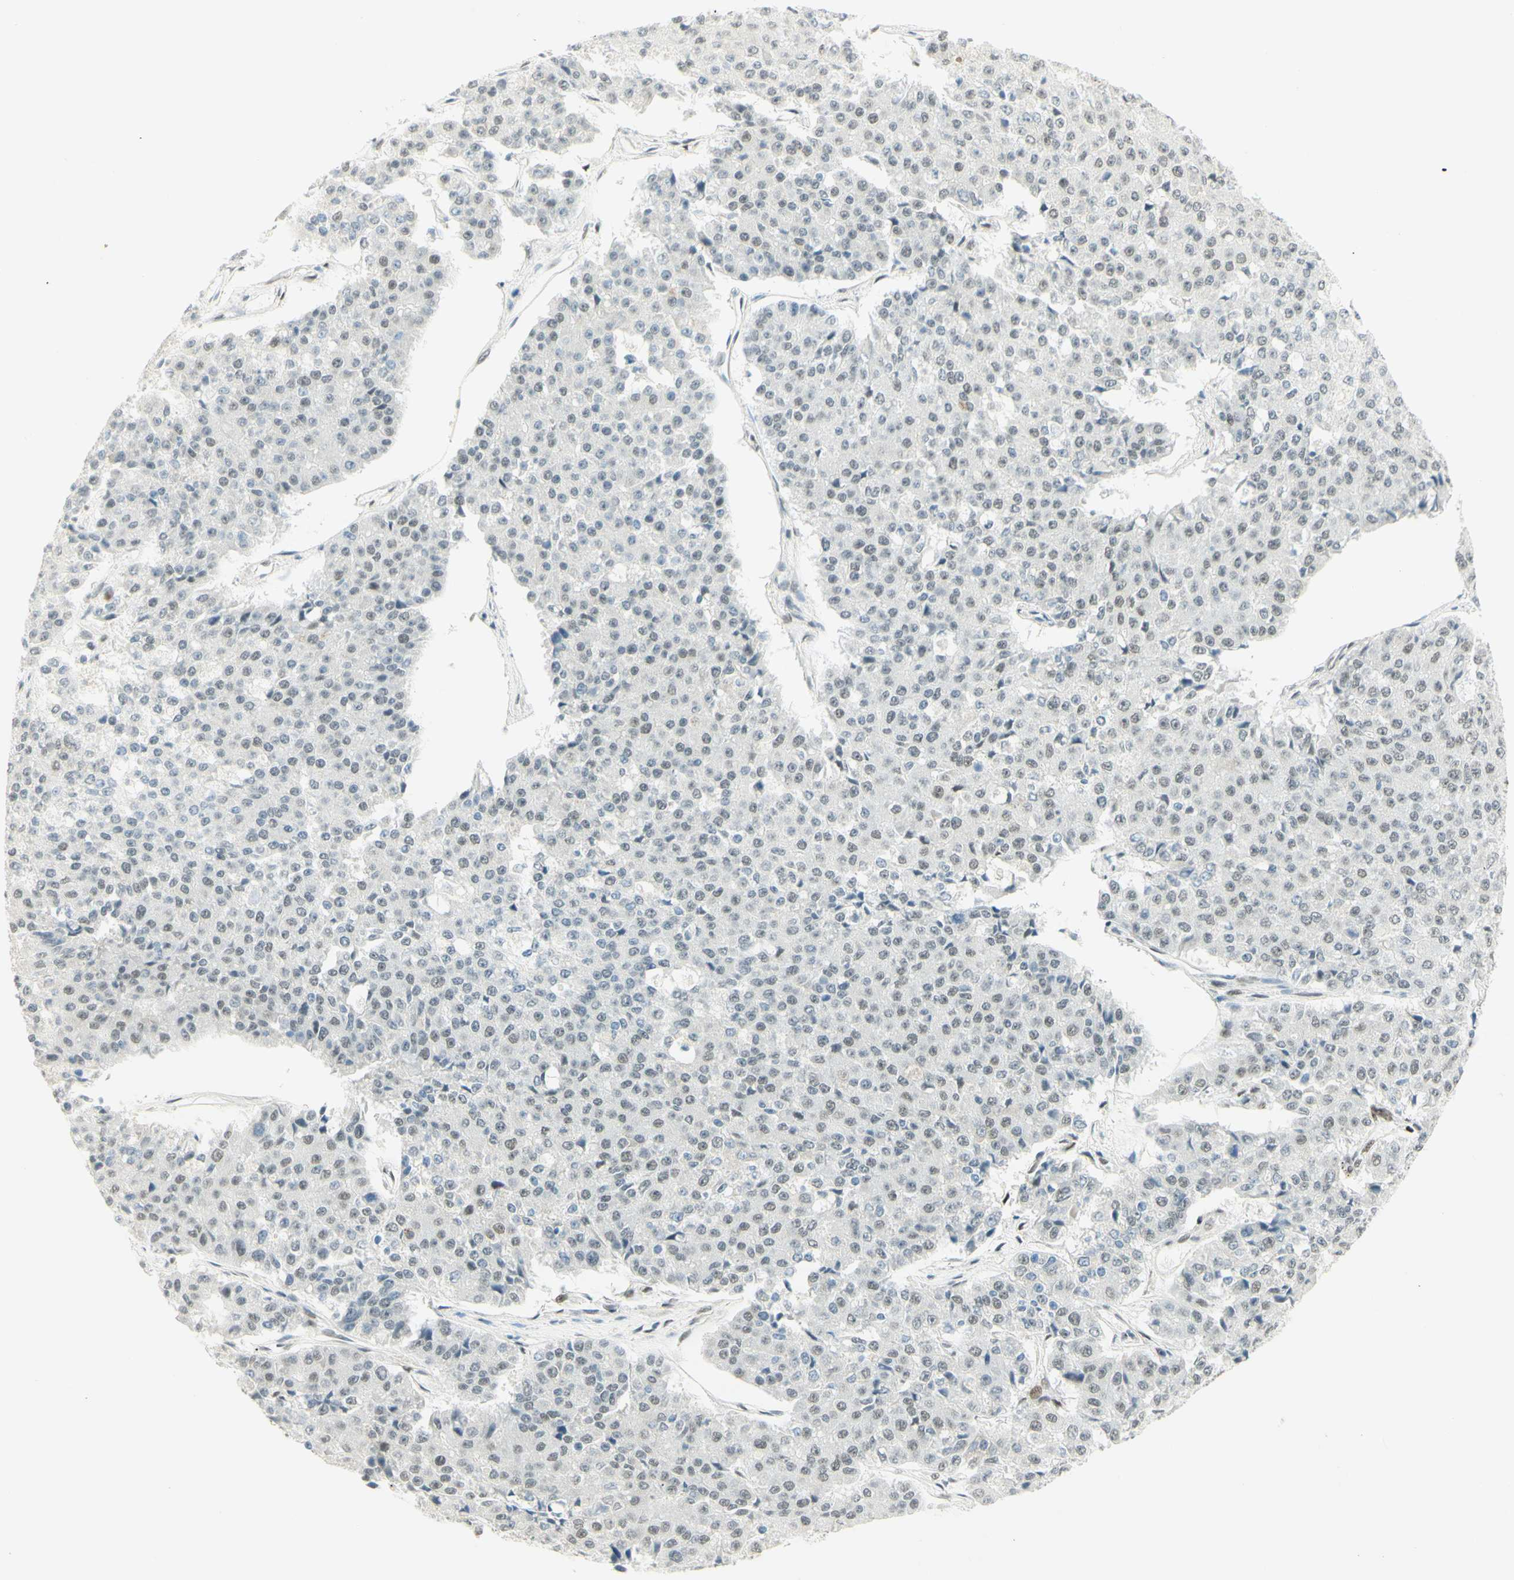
{"staining": {"intensity": "weak", "quantity": "25%-75%", "location": "nuclear"}, "tissue": "pancreatic cancer", "cell_type": "Tumor cells", "image_type": "cancer", "snomed": [{"axis": "morphology", "description": "Adenocarcinoma, NOS"}, {"axis": "topography", "description": "Pancreas"}], "caption": "Brown immunohistochemical staining in adenocarcinoma (pancreatic) displays weak nuclear staining in approximately 25%-75% of tumor cells. (DAB IHC, brown staining for protein, blue staining for nuclei).", "gene": "PMS2", "patient": {"sex": "male", "age": 50}}